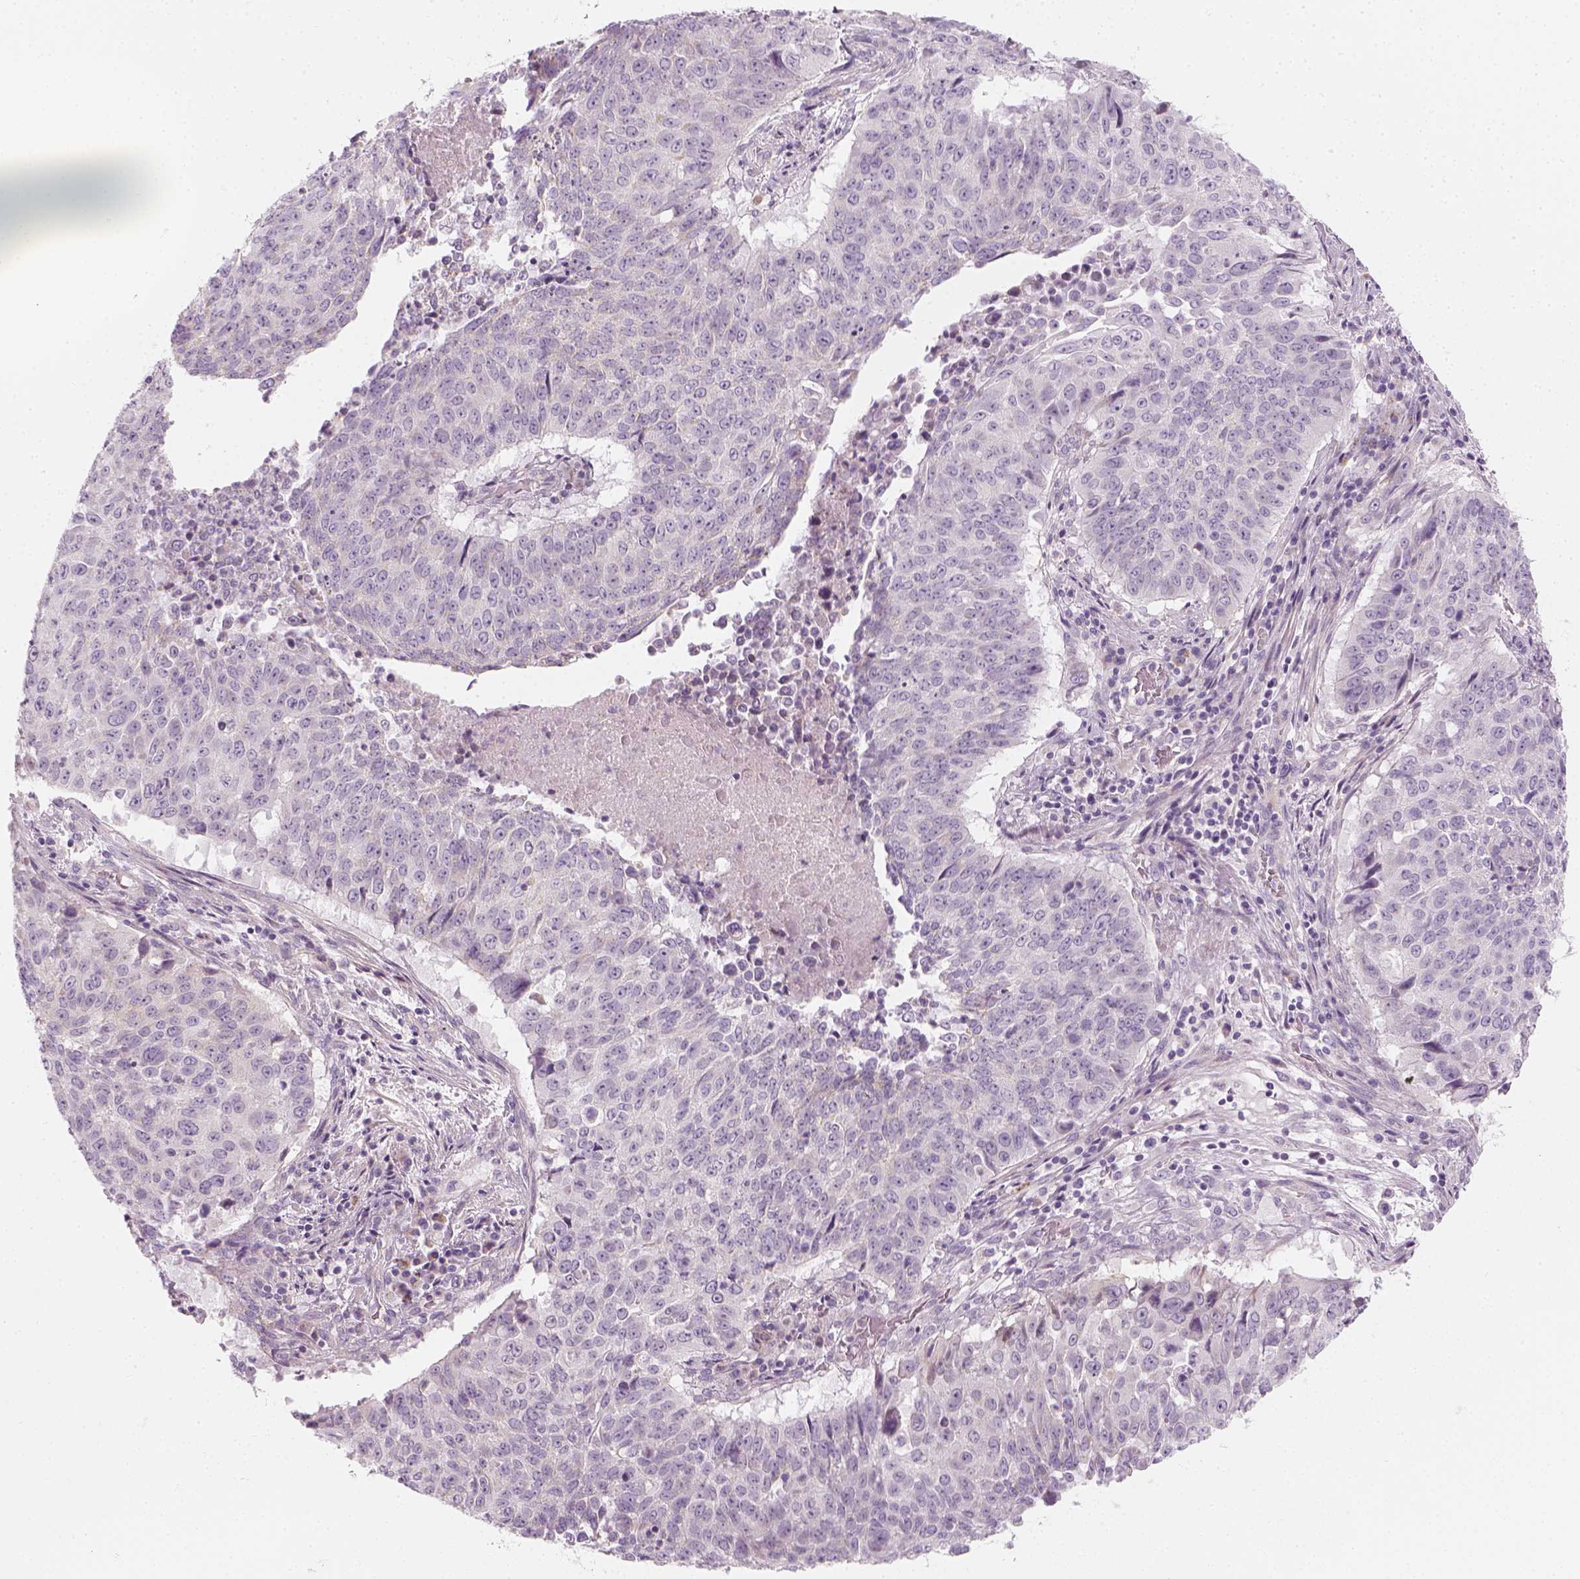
{"staining": {"intensity": "negative", "quantity": "none", "location": "none"}, "tissue": "lung cancer", "cell_type": "Tumor cells", "image_type": "cancer", "snomed": [{"axis": "morphology", "description": "Normal tissue, NOS"}, {"axis": "morphology", "description": "Squamous cell carcinoma, NOS"}, {"axis": "topography", "description": "Bronchus"}, {"axis": "topography", "description": "Lung"}], "caption": "IHC photomicrograph of human lung squamous cell carcinoma stained for a protein (brown), which reveals no expression in tumor cells.", "gene": "PRAME", "patient": {"sex": "male", "age": 64}}